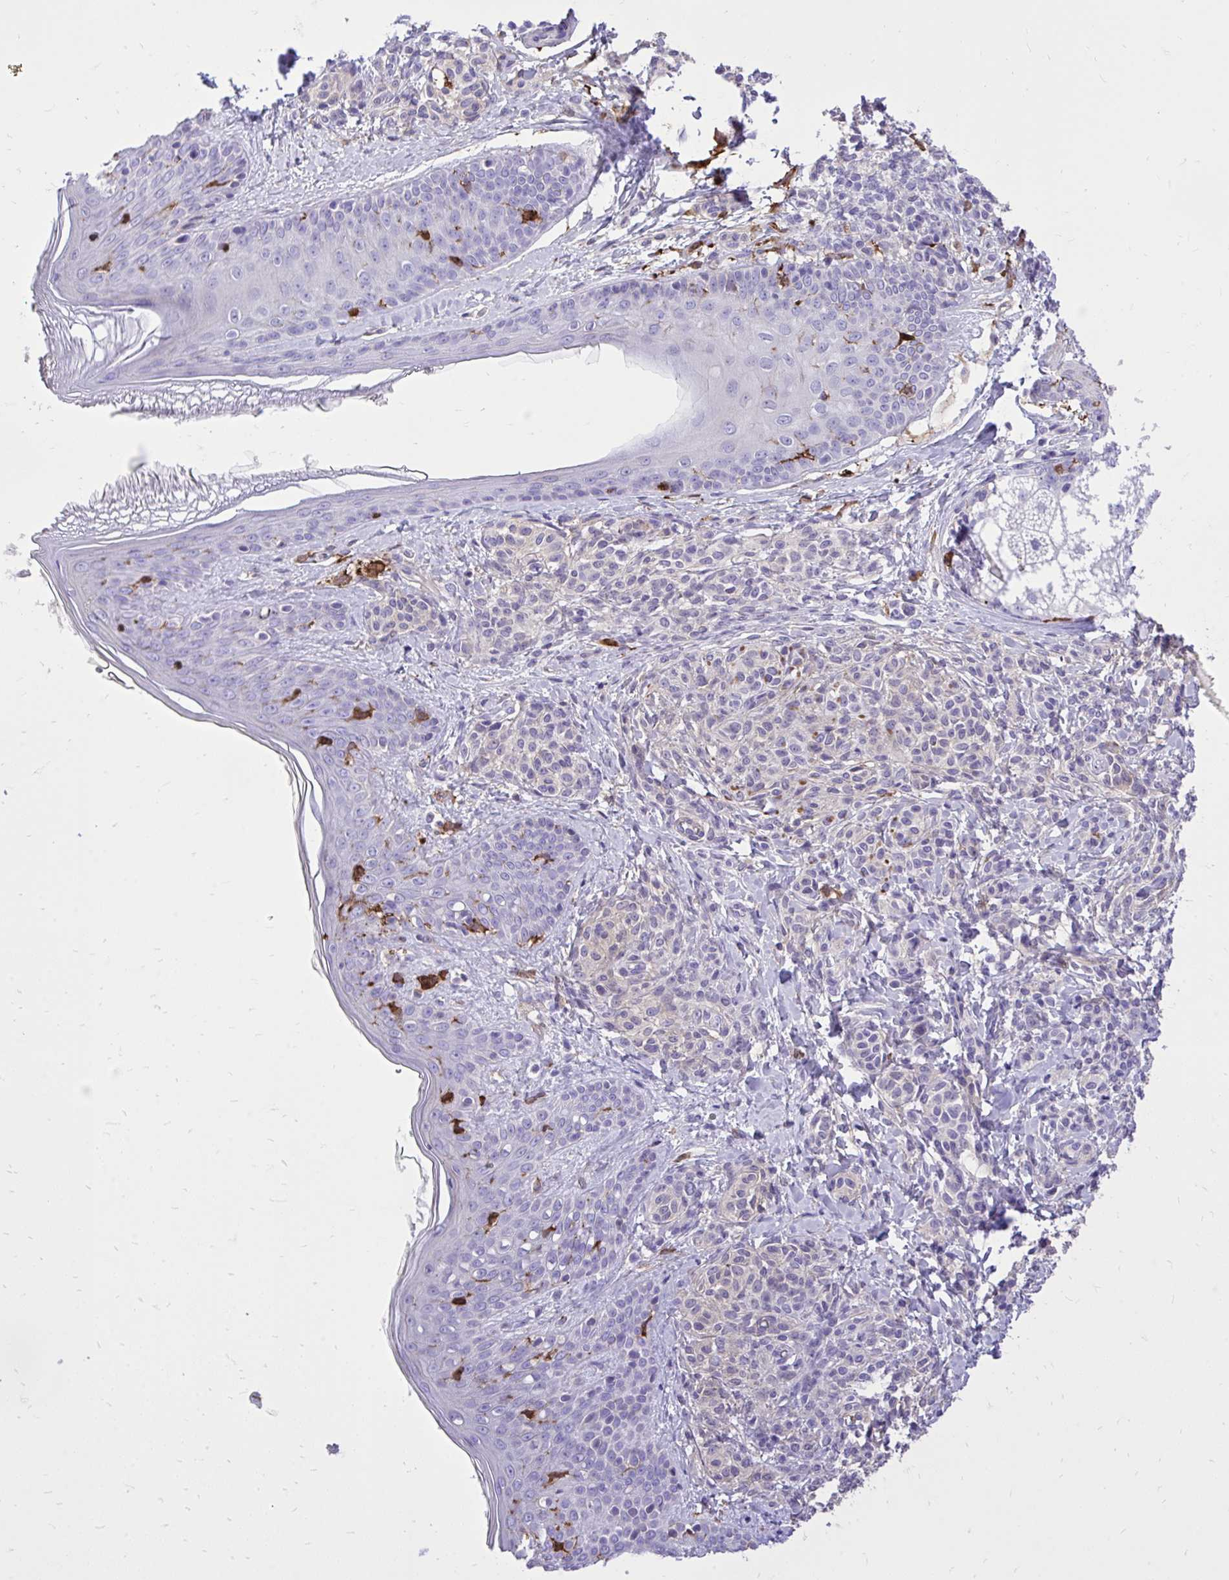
{"staining": {"intensity": "negative", "quantity": "none", "location": "none"}, "tissue": "skin", "cell_type": "Fibroblasts", "image_type": "normal", "snomed": [{"axis": "morphology", "description": "Normal tissue, NOS"}, {"axis": "topography", "description": "Skin"}], "caption": "Fibroblasts show no significant staining in unremarkable skin. (DAB (3,3'-diaminobenzidine) IHC visualized using brightfield microscopy, high magnification).", "gene": "TLR7", "patient": {"sex": "male", "age": 16}}